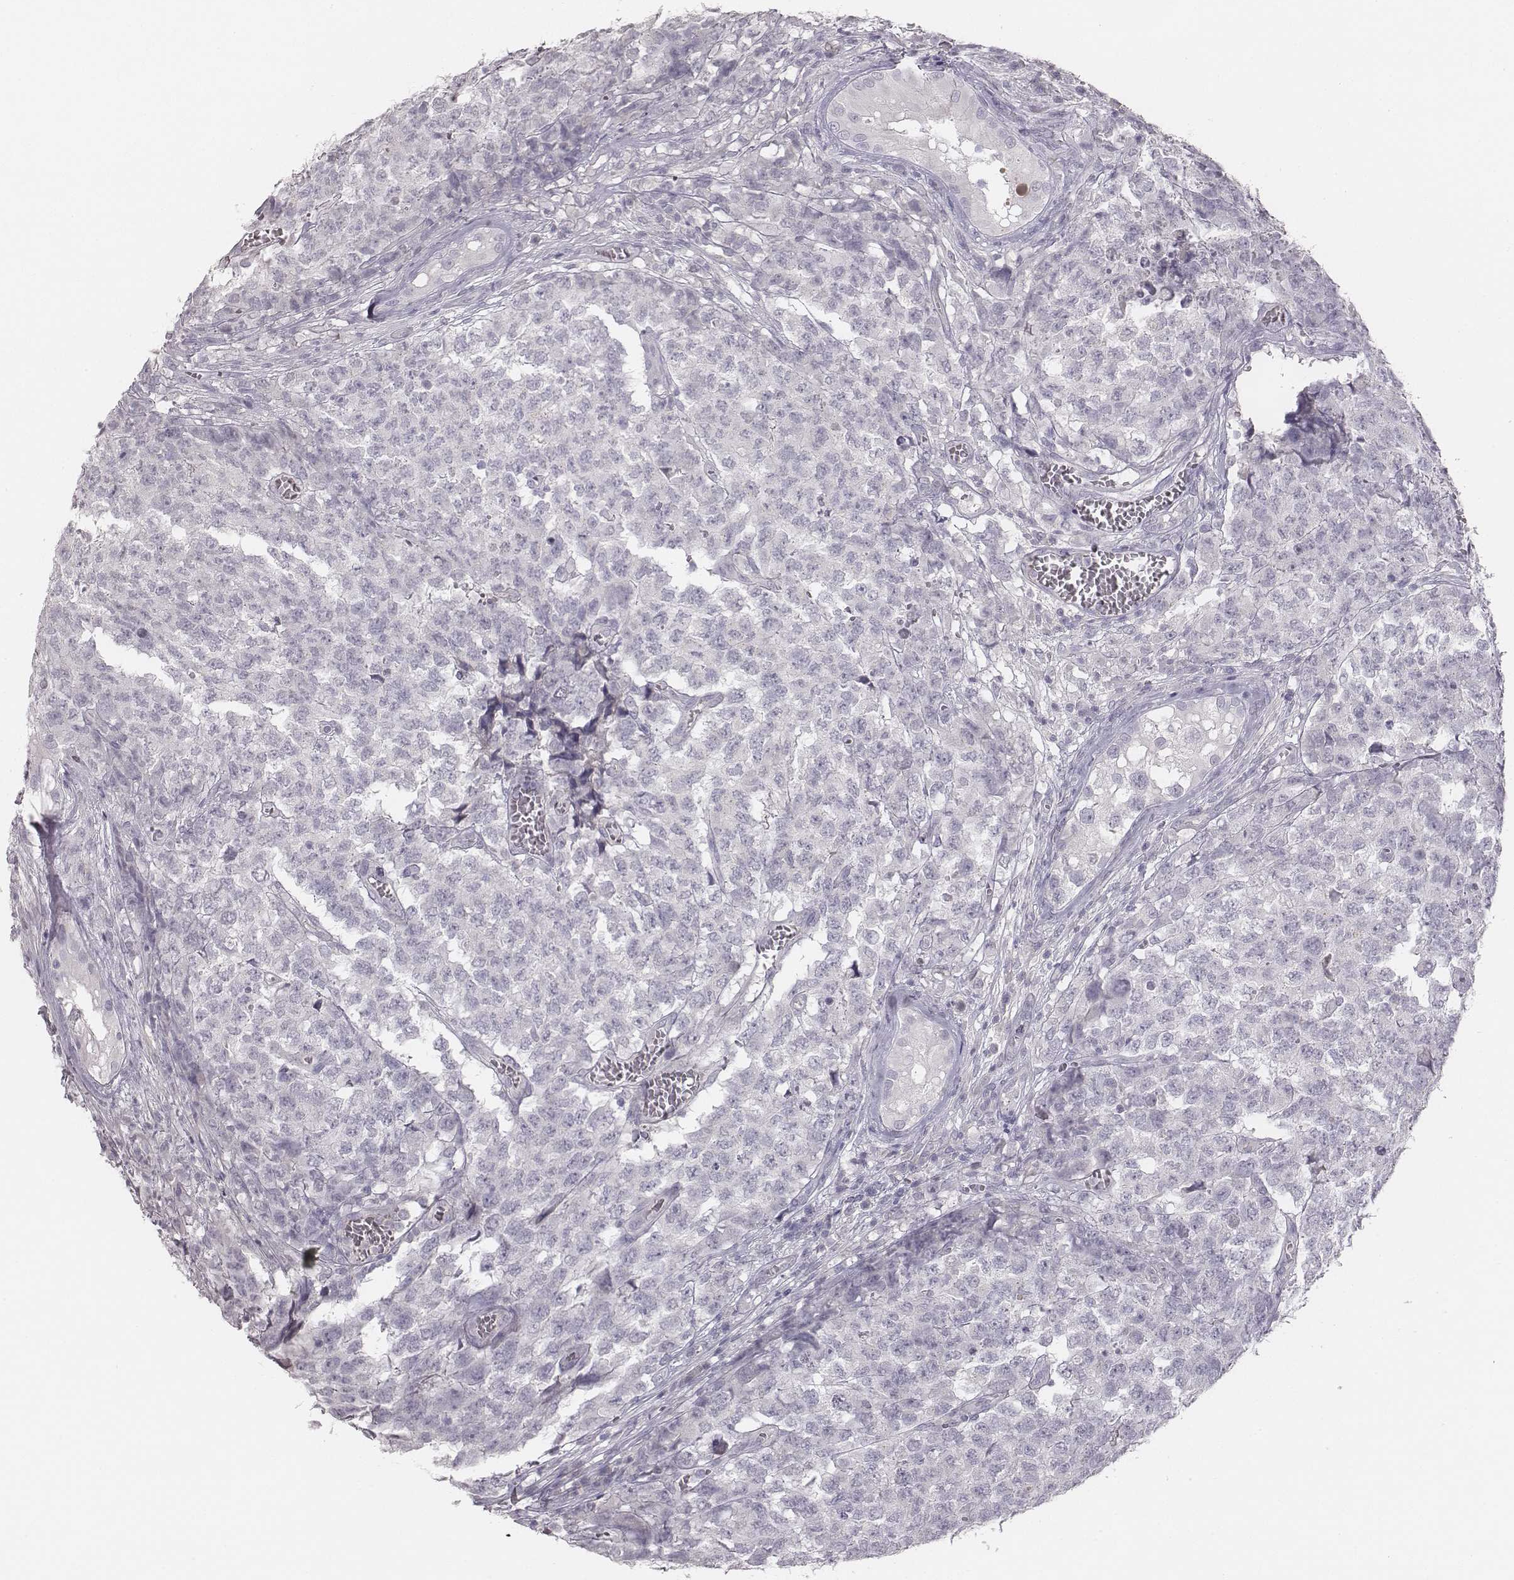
{"staining": {"intensity": "negative", "quantity": "none", "location": "none"}, "tissue": "testis cancer", "cell_type": "Tumor cells", "image_type": "cancer", "snomed": [{"axis": "morphology", "description": "Carcinoma, Embryonal, NOS"}, {"axis": "topography", "description": "Testis"}], "caption": "This is an IHC histopathology image of human embryonal carcinoma (testis). There is no positivity in tumor cells.", "gene": "MYH6", "patient": {"sex": "male", "age": 23}}